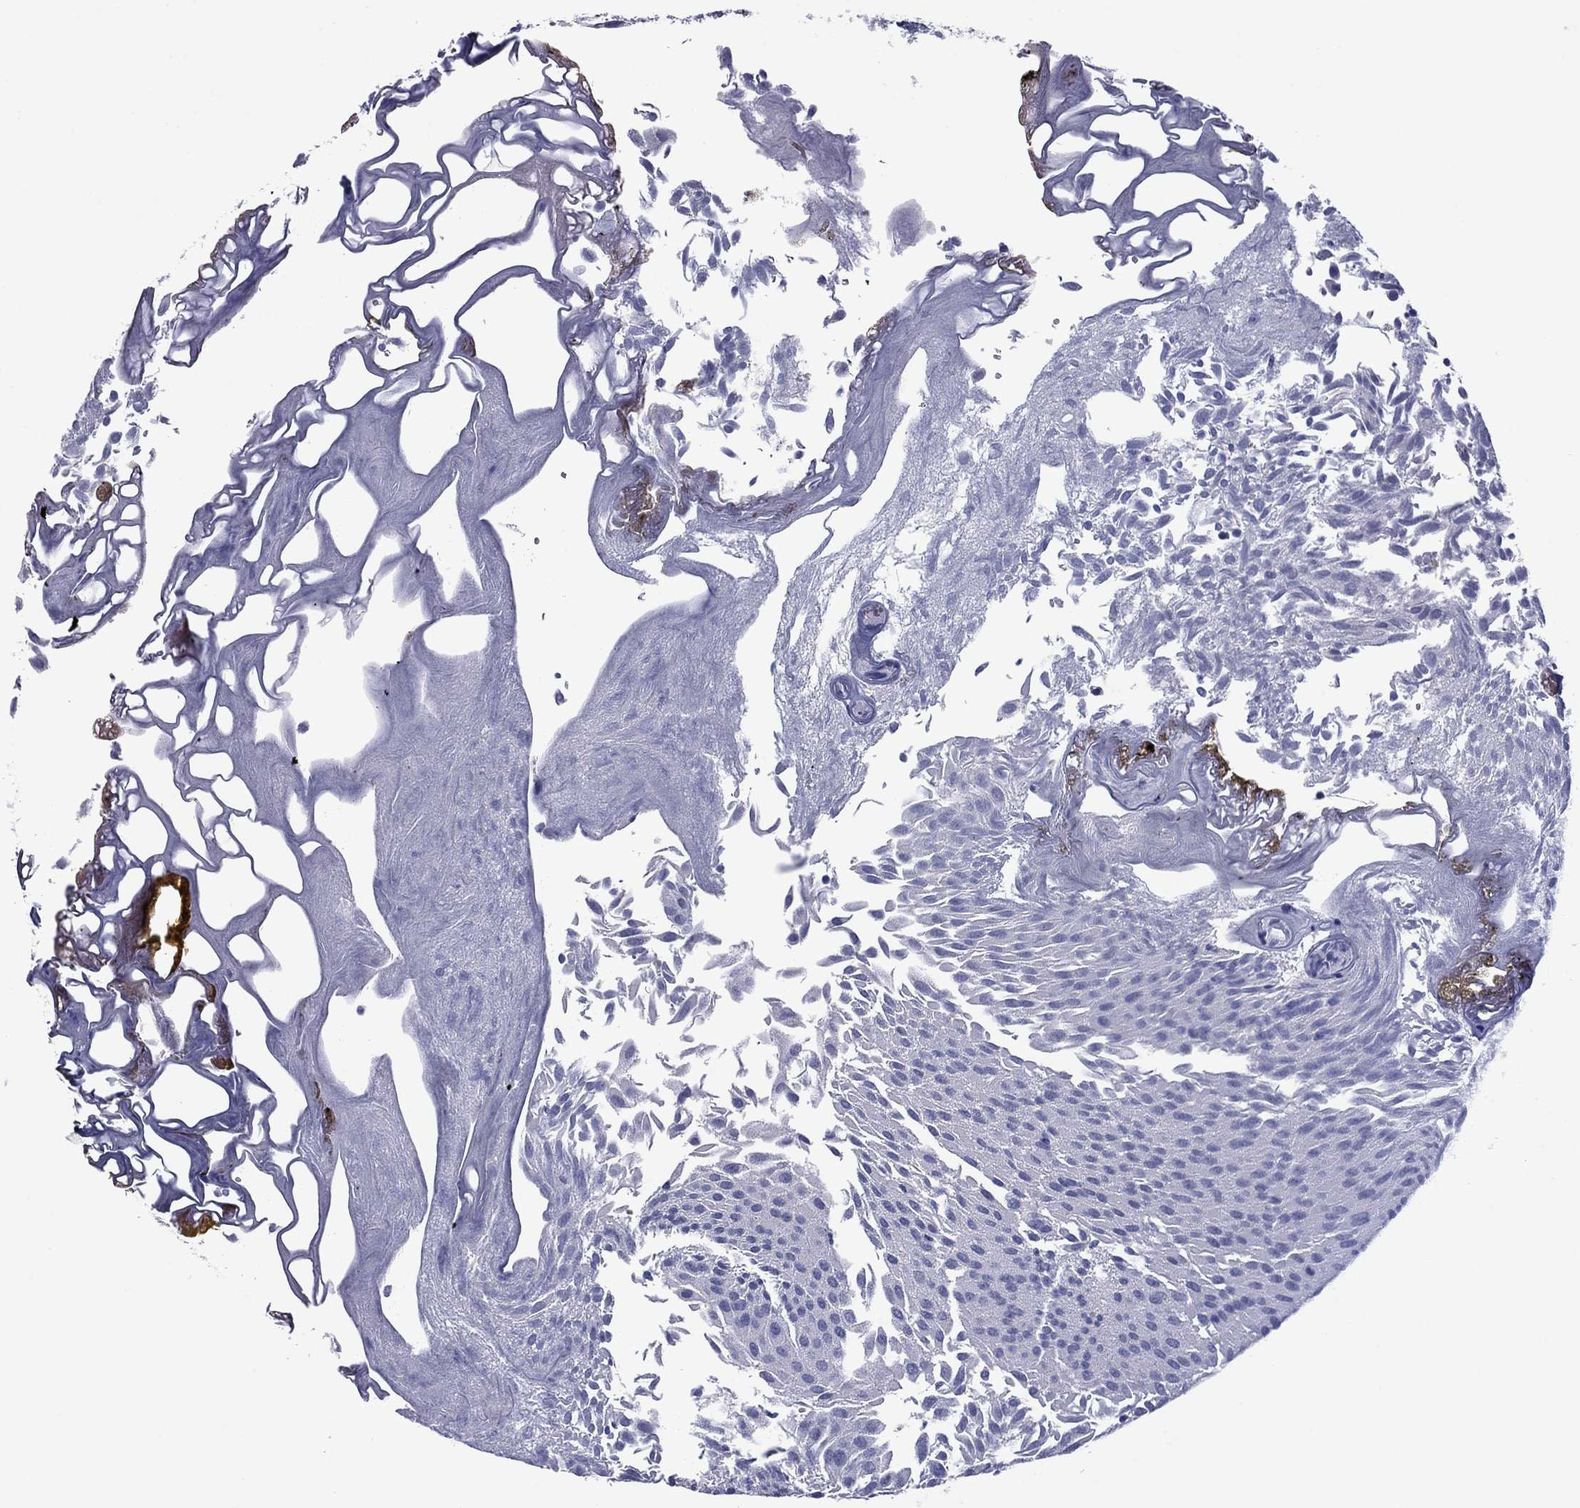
{"staining": {"intensity": "negative", "quantity": "none", "location": "none"}, "tissue": "urothelial cancer", "cell_type": "Tumor cells", "image_type": "cancer", "snomed": [{"axis": "morphology", "description": "Urothelial carcinoma, Low grade"}, {"axis": "topography", "description": "Urinary bladder"}], "caption": "Tumor cells show no significant staining in urothelial cancer. The staining was performed using DAB to visualize the protein expression in brown, while the nuclei were stained in blue with hematoxylin (Magnification: 20x).", "gene": "TCFL5", "patient": {"sex": "male", "age": 52}}